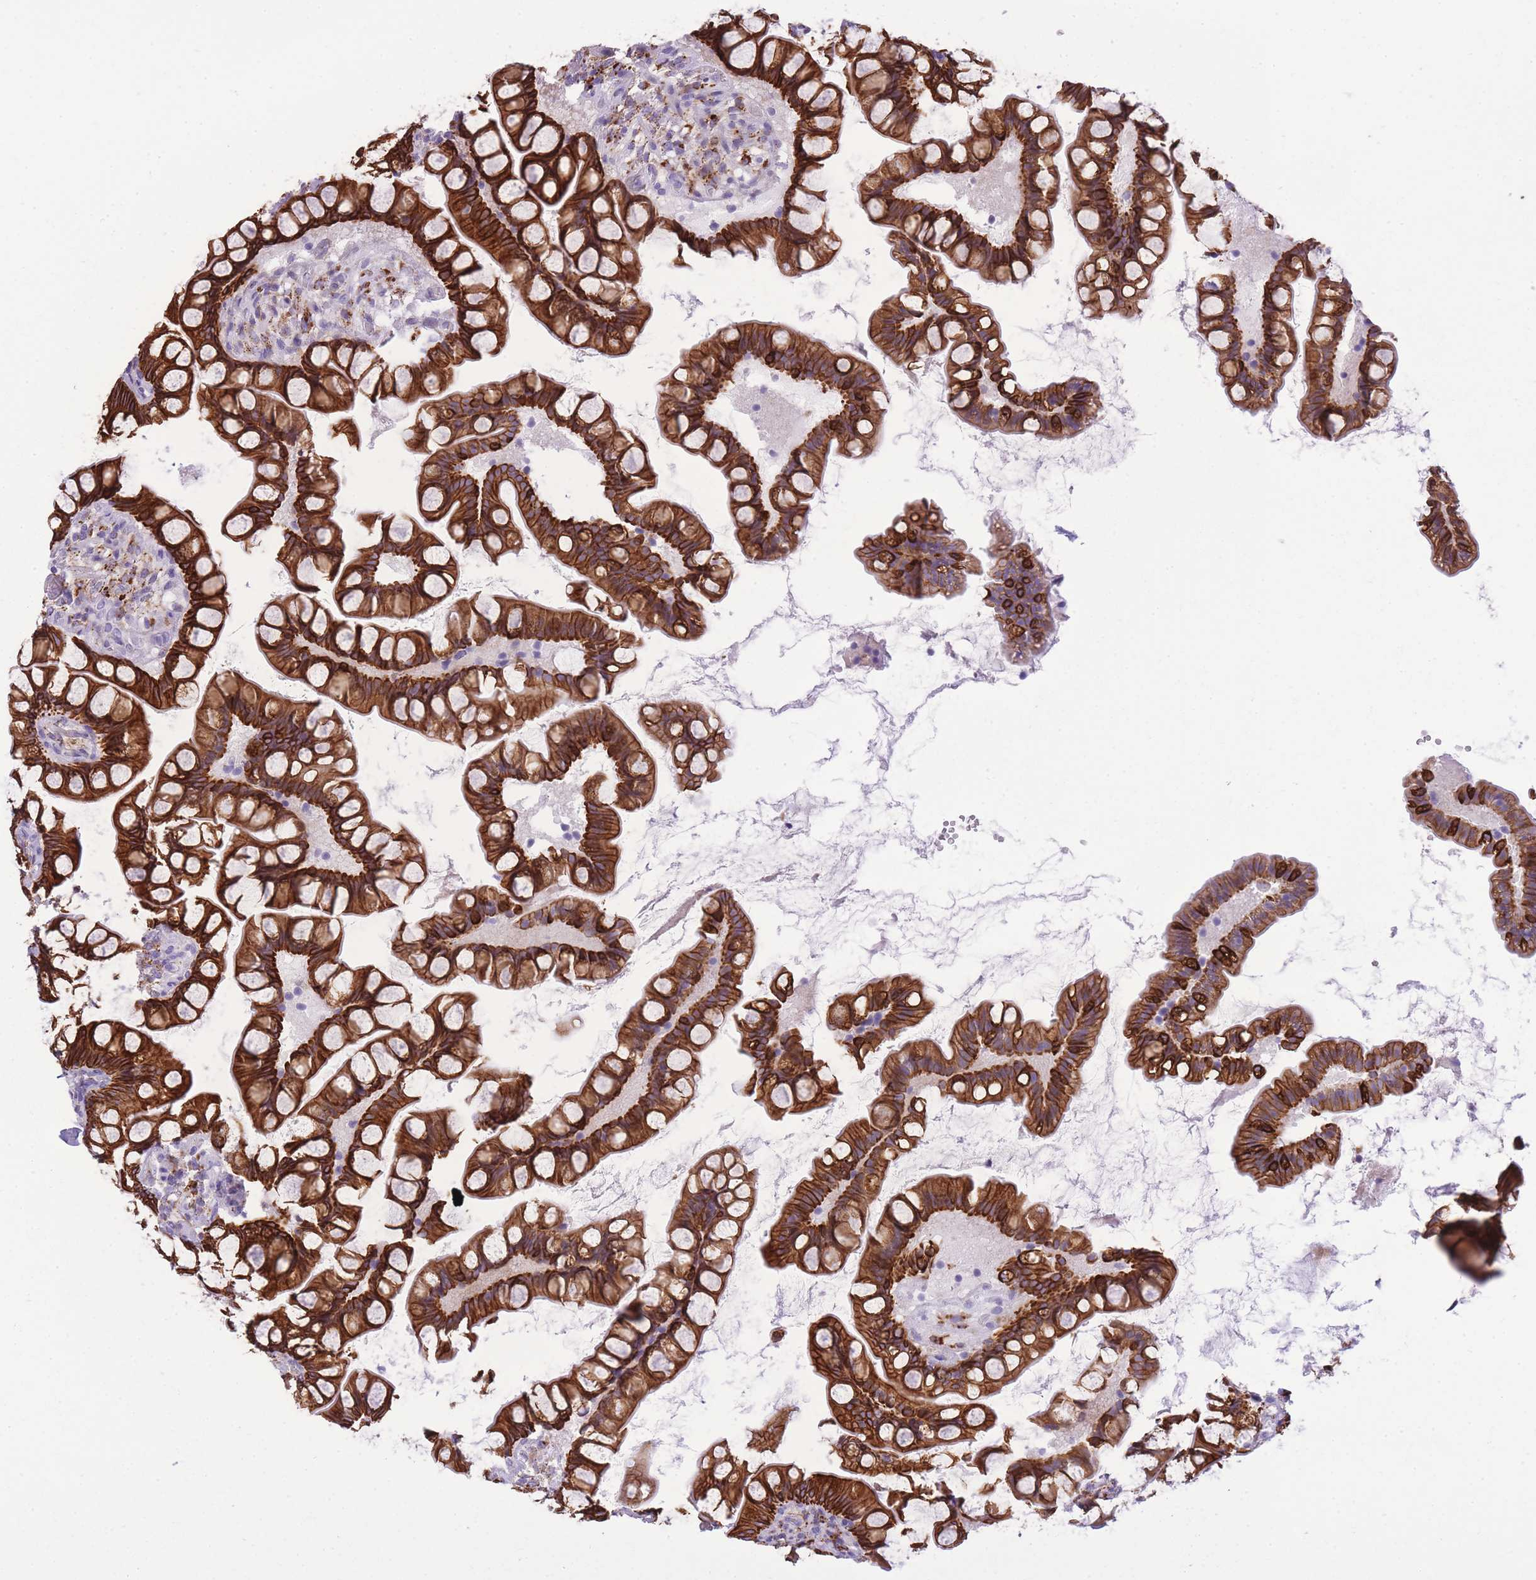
{"staining": {"intensity": "strong", "quantity": ">75%", "location": "cytoplasmic/membranous"}, "tissue": "small intestine", "cell_type": "Glandular cells", "image_type": "normal", "snomed": [{"axis": "morphology", "description": "Normal tissue, NOS"}, {"axis": "topography", "description": "Small intestine"}], "caption": "Immunohistochemistry (IHC) of normal small intestine displays high levels of strong cytoplasmic/membranous positivity in approximately >75% of glandular cells. Nuclei are stained in blue.", "gene": "RADX", "patient": {"sex": "male", "age": 70}}